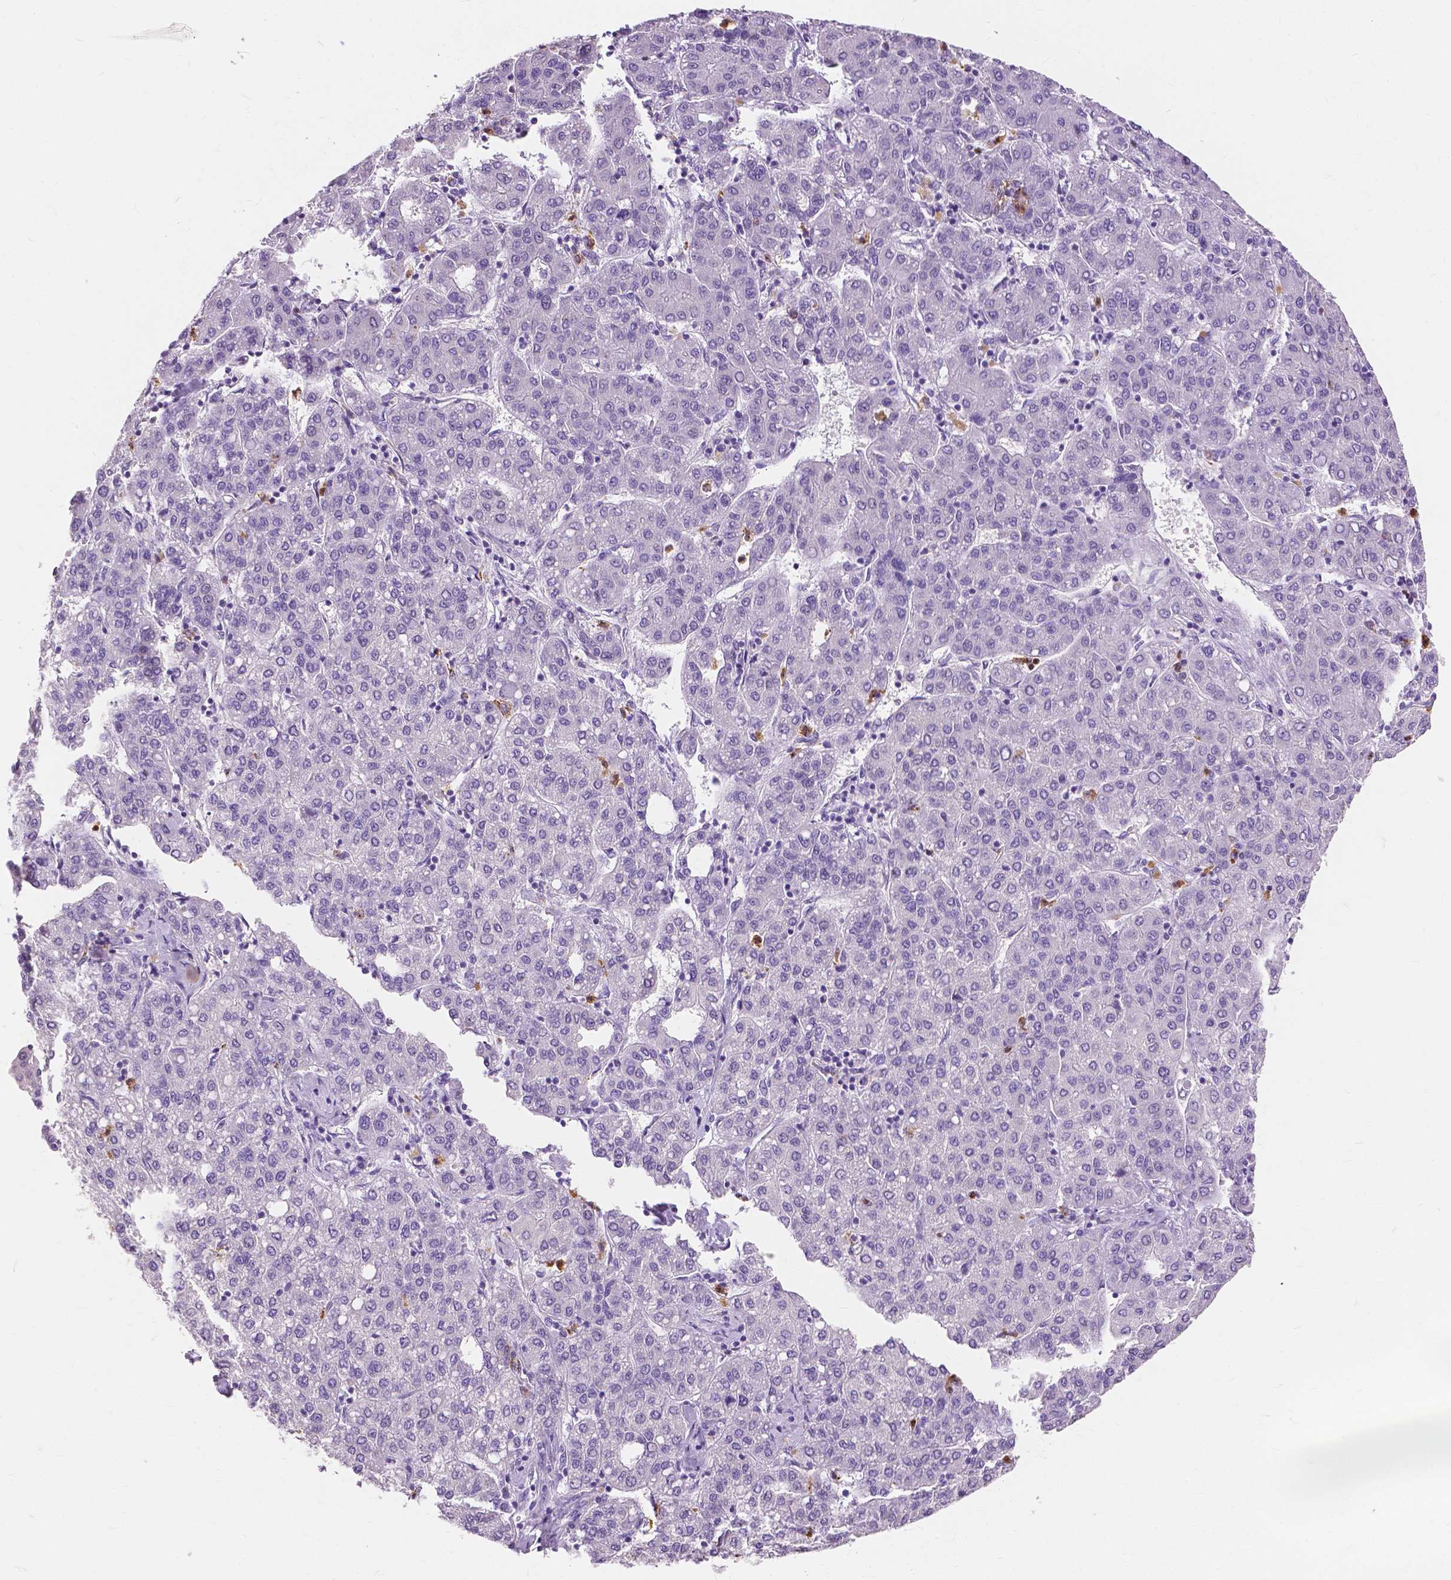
{"staining": {"intensity": "negative", "quantity": "none", "location": "none"}, "tissue": "liver cancer", "cell_type": "Tumor cells", "image_type": "cancer", "snomed": [{"axis": "morphology", "description": "Carcinoma, Hepatocellular, NOS"}, {"axis": "topography", "description": "Liver"}], "caption": "Protein analysis of liver hepatocellular carcinoma demonstrates no significant staining in tumor cells. The staining was performed using DAB to visualize the protein expression in brown, while the nuclei were stained in blue with hematoxylin (Magnification: 20x).", "gene": "CXCR2", "patient": {"sex": "male", "age": 65}}